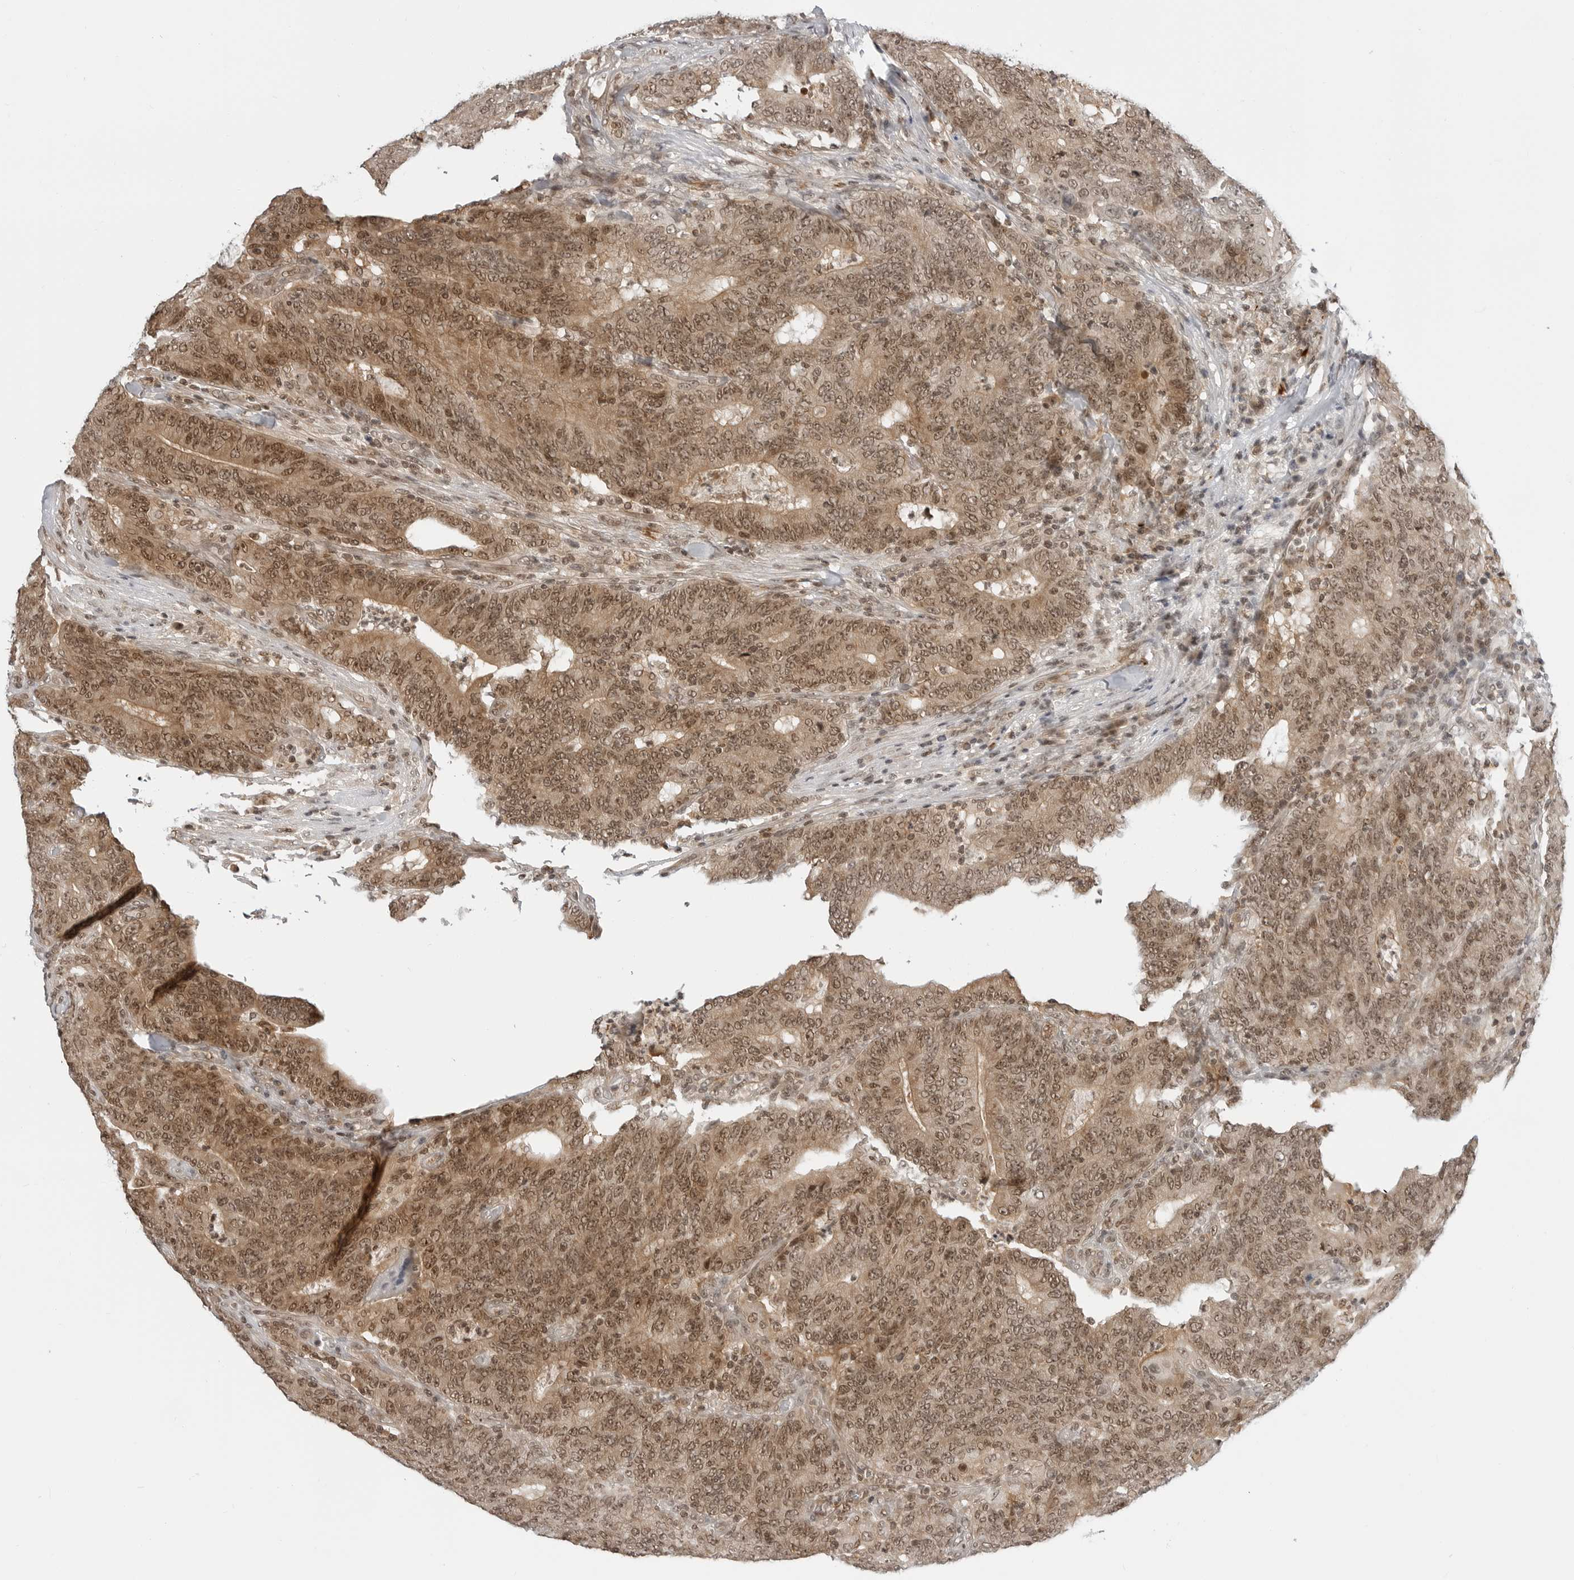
{"staining": {"intensity": "moderate", "quantity": ">75%", "location": "cytoplasmic/membranous,nuclear"}, "tissue": "colorectal cancer", "cell_type": "Tumor cells", "image_type": "cancer", "snomed": [{"axis": "morphology", "description": "Normal tissue, NOS"}, {"axis": "morphology", "description": "Adenocarcinoma, NOS"}, {"axis": "topography", "description": "Colon"}], "caption": "Adenocarcinoma (colorectal) stained with a protein marker reveals moderate staining in tumor cells.", "gene": "C8orf33", "patient": {"sex": "female", "age": 75}}